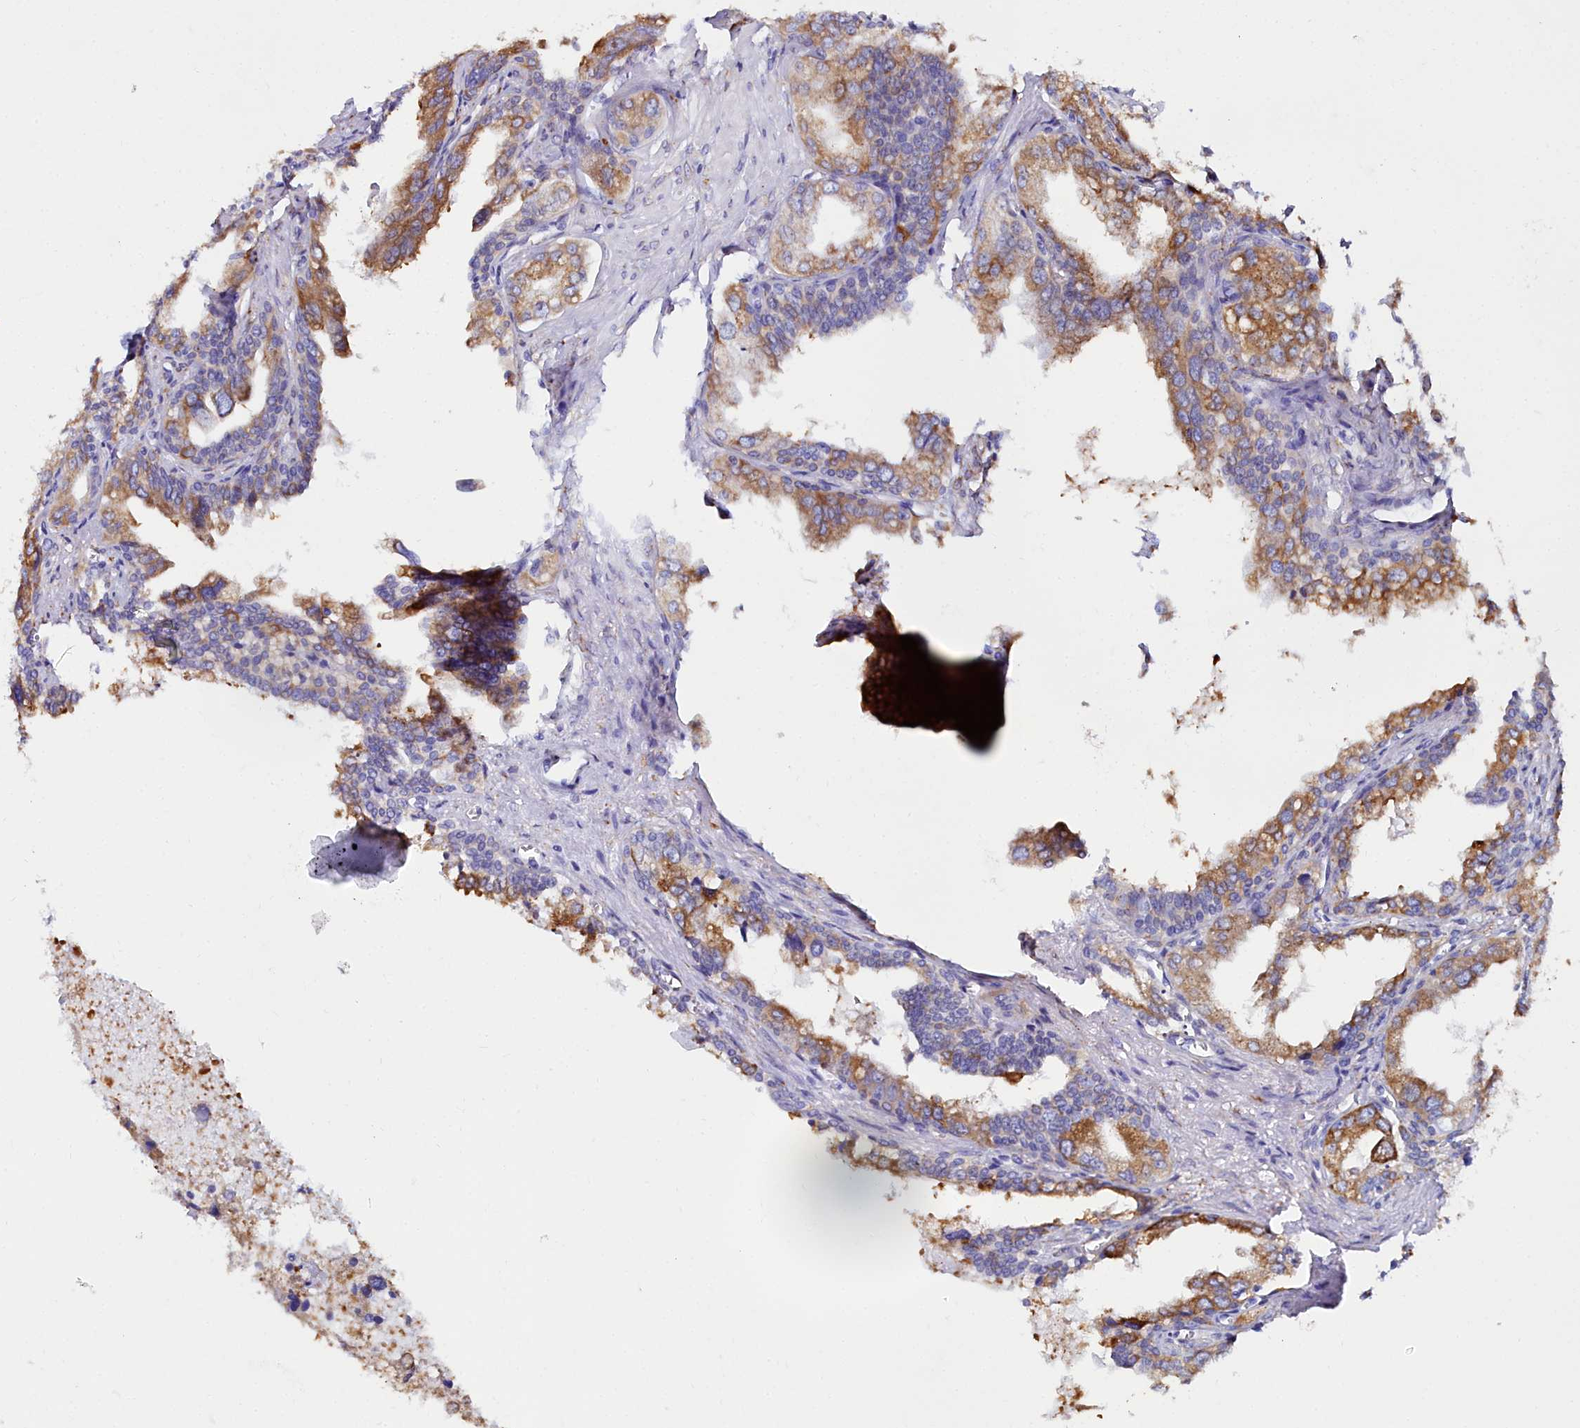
{"staining": {"intensity": "moderate", "quantity": ">75%", "location": "cytoplasmic/membranous"}, "tissue": "seminal vesicle", "cell_type": "Glandular cells", "image_type": "normal", "snomed": [{"axis": "morphology", "description": "Normal tissue, NOS"}, {"axis": "topography", "description": "Seminal veicle"}], "caption": "Normal seminal vesicle shows moderate cytoplasmic/membranous staining in about >75% of glandular cells (DAB = brown stain, brightfield microscopy at high magnification)..", "gene": "TXNDC5", "patient": {"sex": "male", "age": 67}}